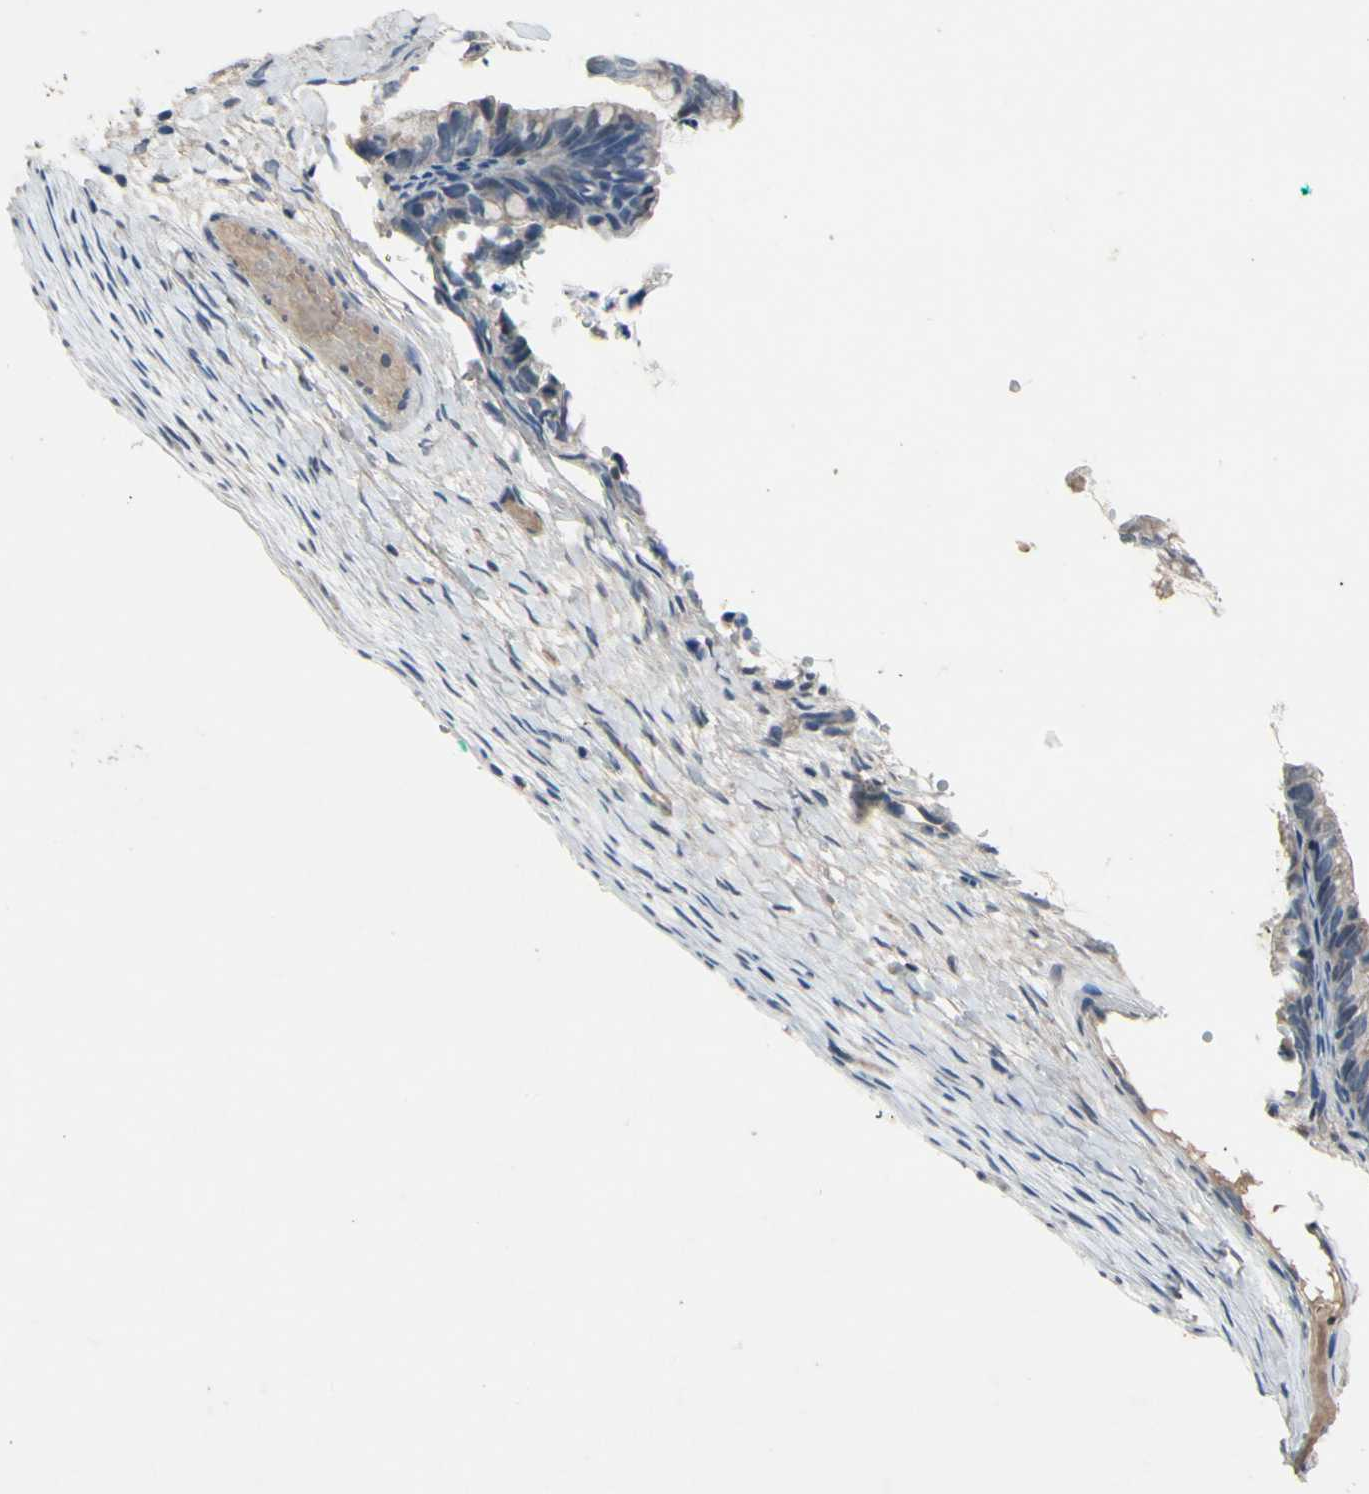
{"staining": {"intensity": "weak", "quantity": "<25%", "location": "cytoplasmic/membranous"}, "tissue": "ovarian cancer", "cell_type": "Tumor cells", "image_type": "cancer", "snomed": [{"axis": "morphology", "description": "Cystadenocarcinoma, mucinous, NOS"}, {"axis": "topography", "description": "Ovary"}], "caption": "Protein analysis of ovarian mucinous cystadenocarcinoma demonstrates no significant staining in tumor cells. (Stains: DAB immunohistochemistry (IHC) with hematoxylin counter stain, Microscopy: brightfield microscopy at high magnification).", "gene": "ICAM5", "patient": {"sex": "female", "age": 36}}